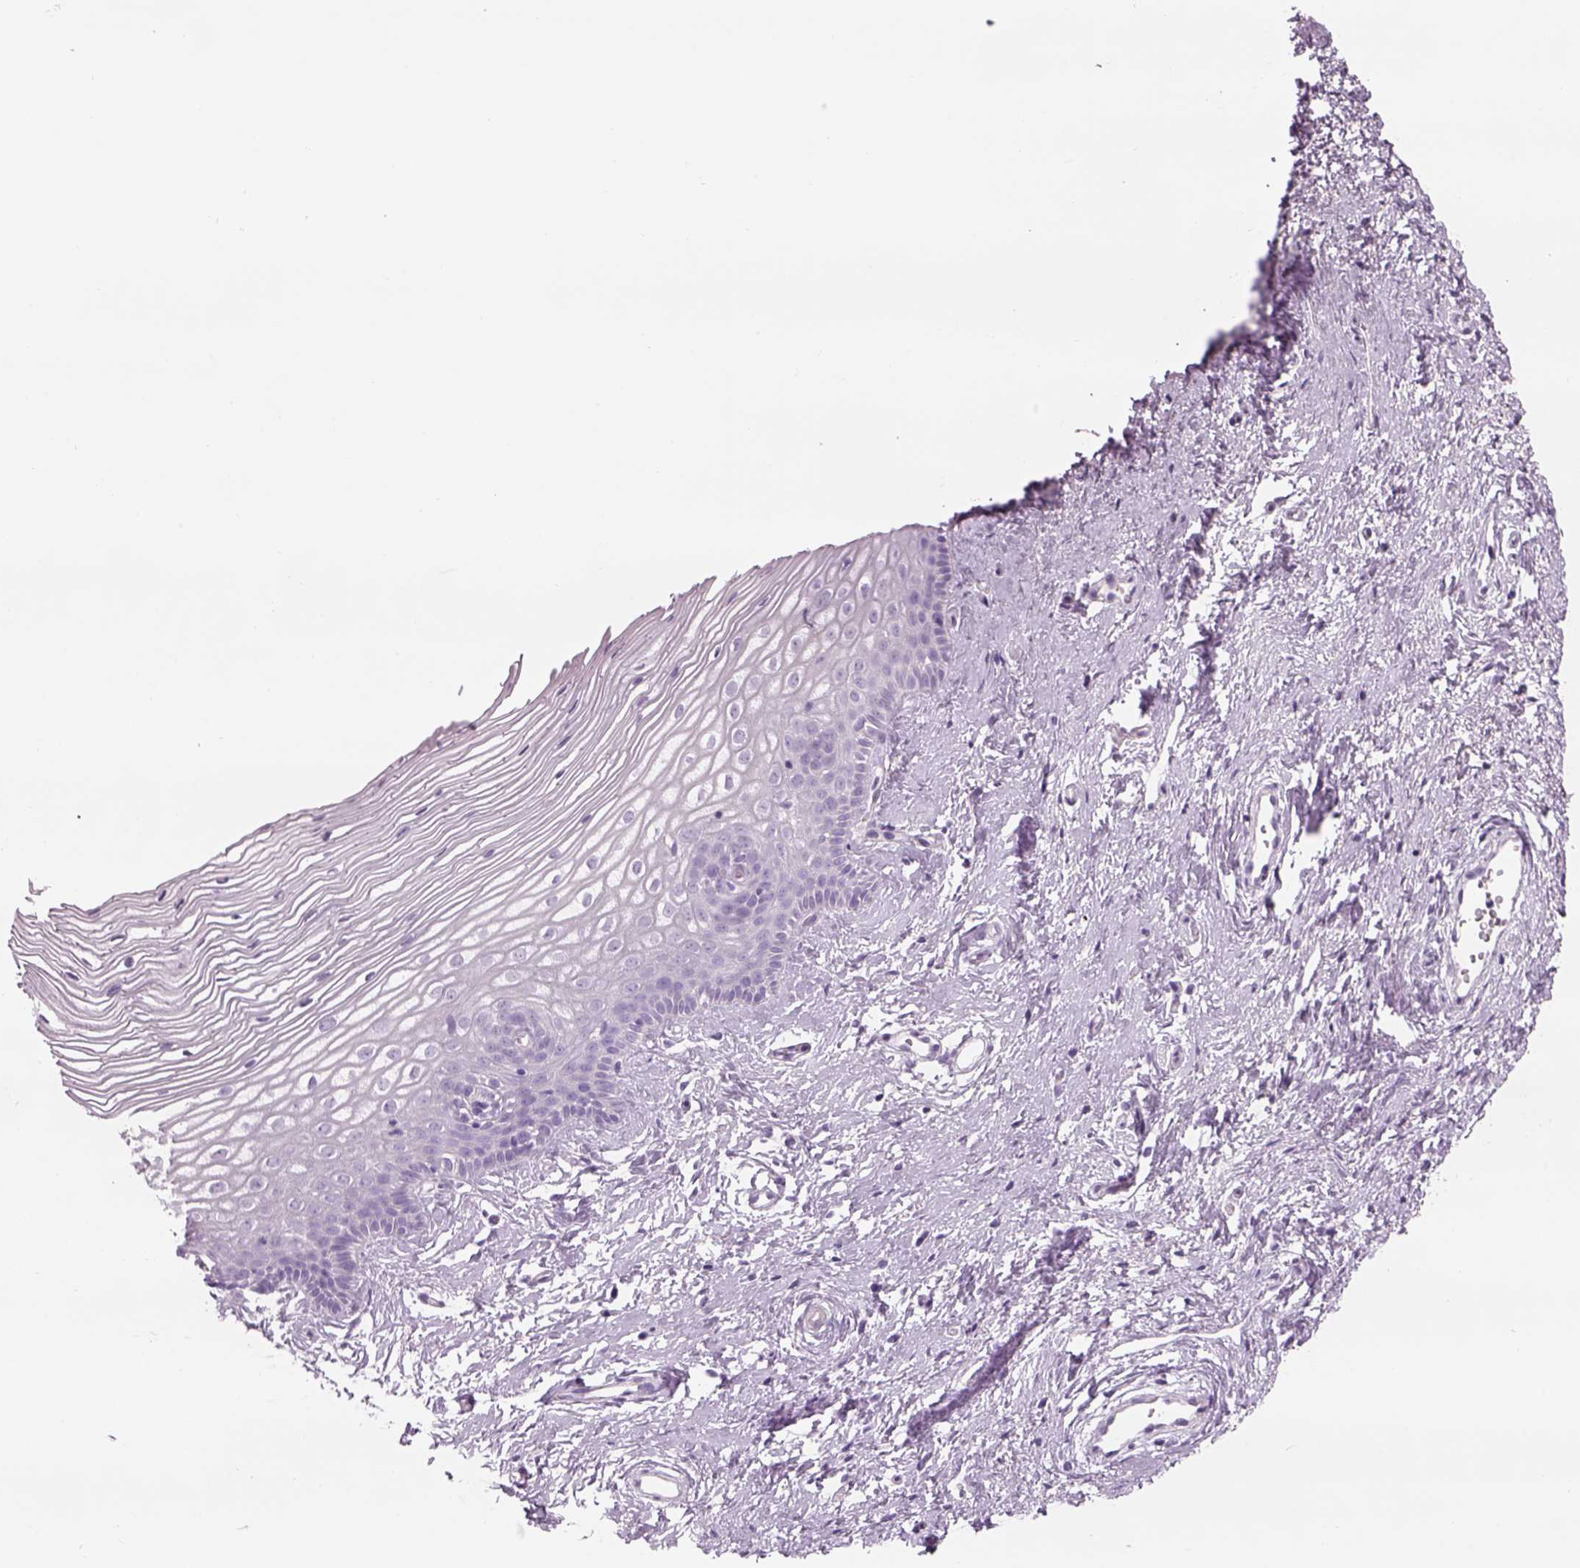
{"staining": {"intensity": "negative", "quantity": "none", "location": "none"}, "tissue": "cervix", "cell_type": "Glandular cells", "image_type": "normal", "snomed": [{"axis": "morphology", "description": "Normal tissue, NOS"}, {"axis": "topography", "description": "Cervix"}], "caption": "Unremarkable cervix was stained to show a protein in brown. There is no significant expression in glandular cells.", "gene": "GAS2L2", "patient": {"sex": "female", "age": 40}}